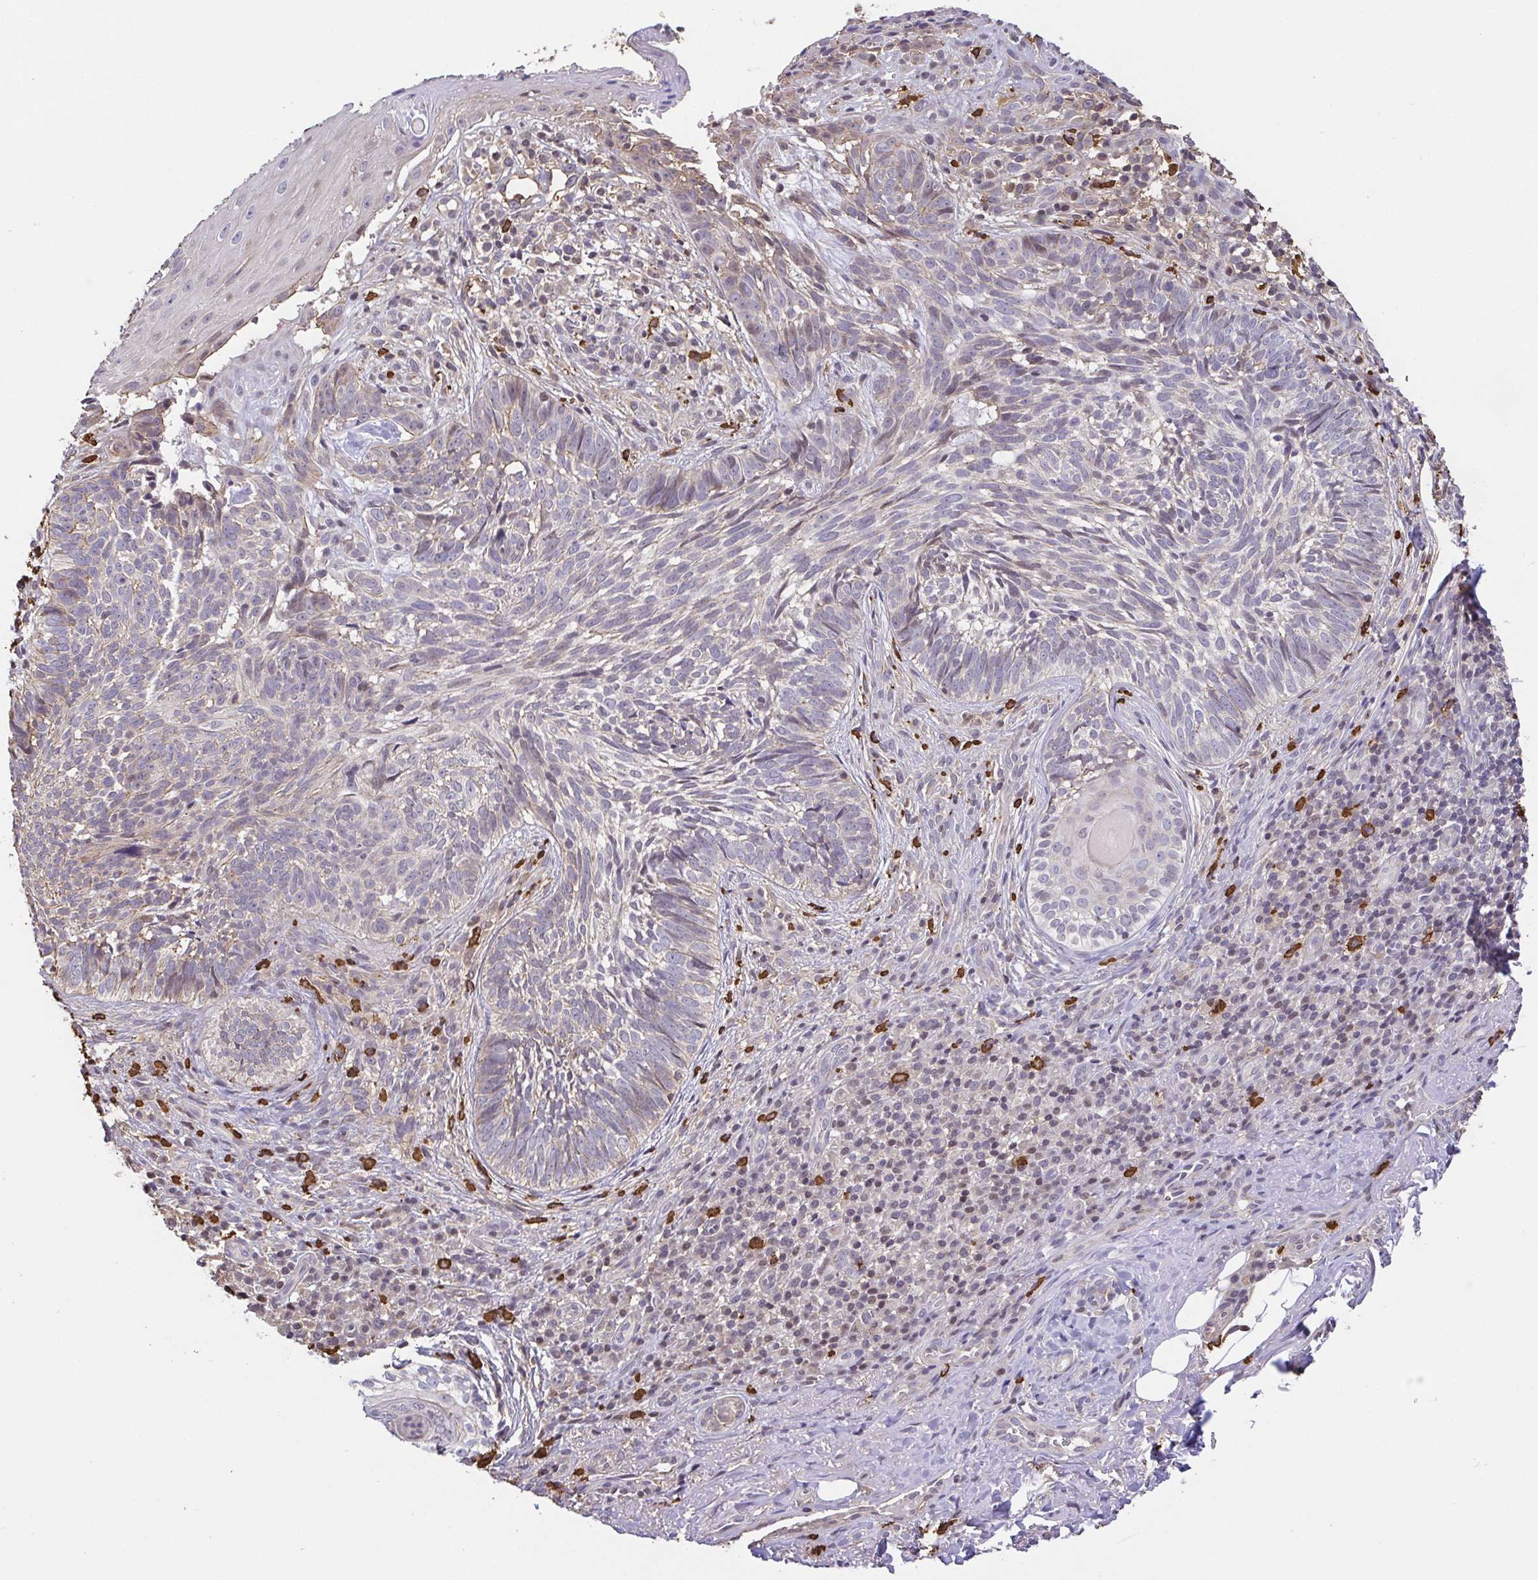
{"staining": {"intensity": "weak", "quantity": "<25%", "location": "cytoplasmic/membranous"}, "tissue": "skin cancer", "cell_type": "Tumor cells", "image_type": "cancer", "snomed": [{"axis": "morphology", "description": "Basal cell carcinoma"}, {"axis": "topography", "description": "Skin"}], "caption": "This is an immunohistochemistry (IHC) image of skin cancer (basal cell carcinoma). There is no expression in tumor cells.", "gene": "PREPL", "patient": {"sex": "male", "age": 65}}